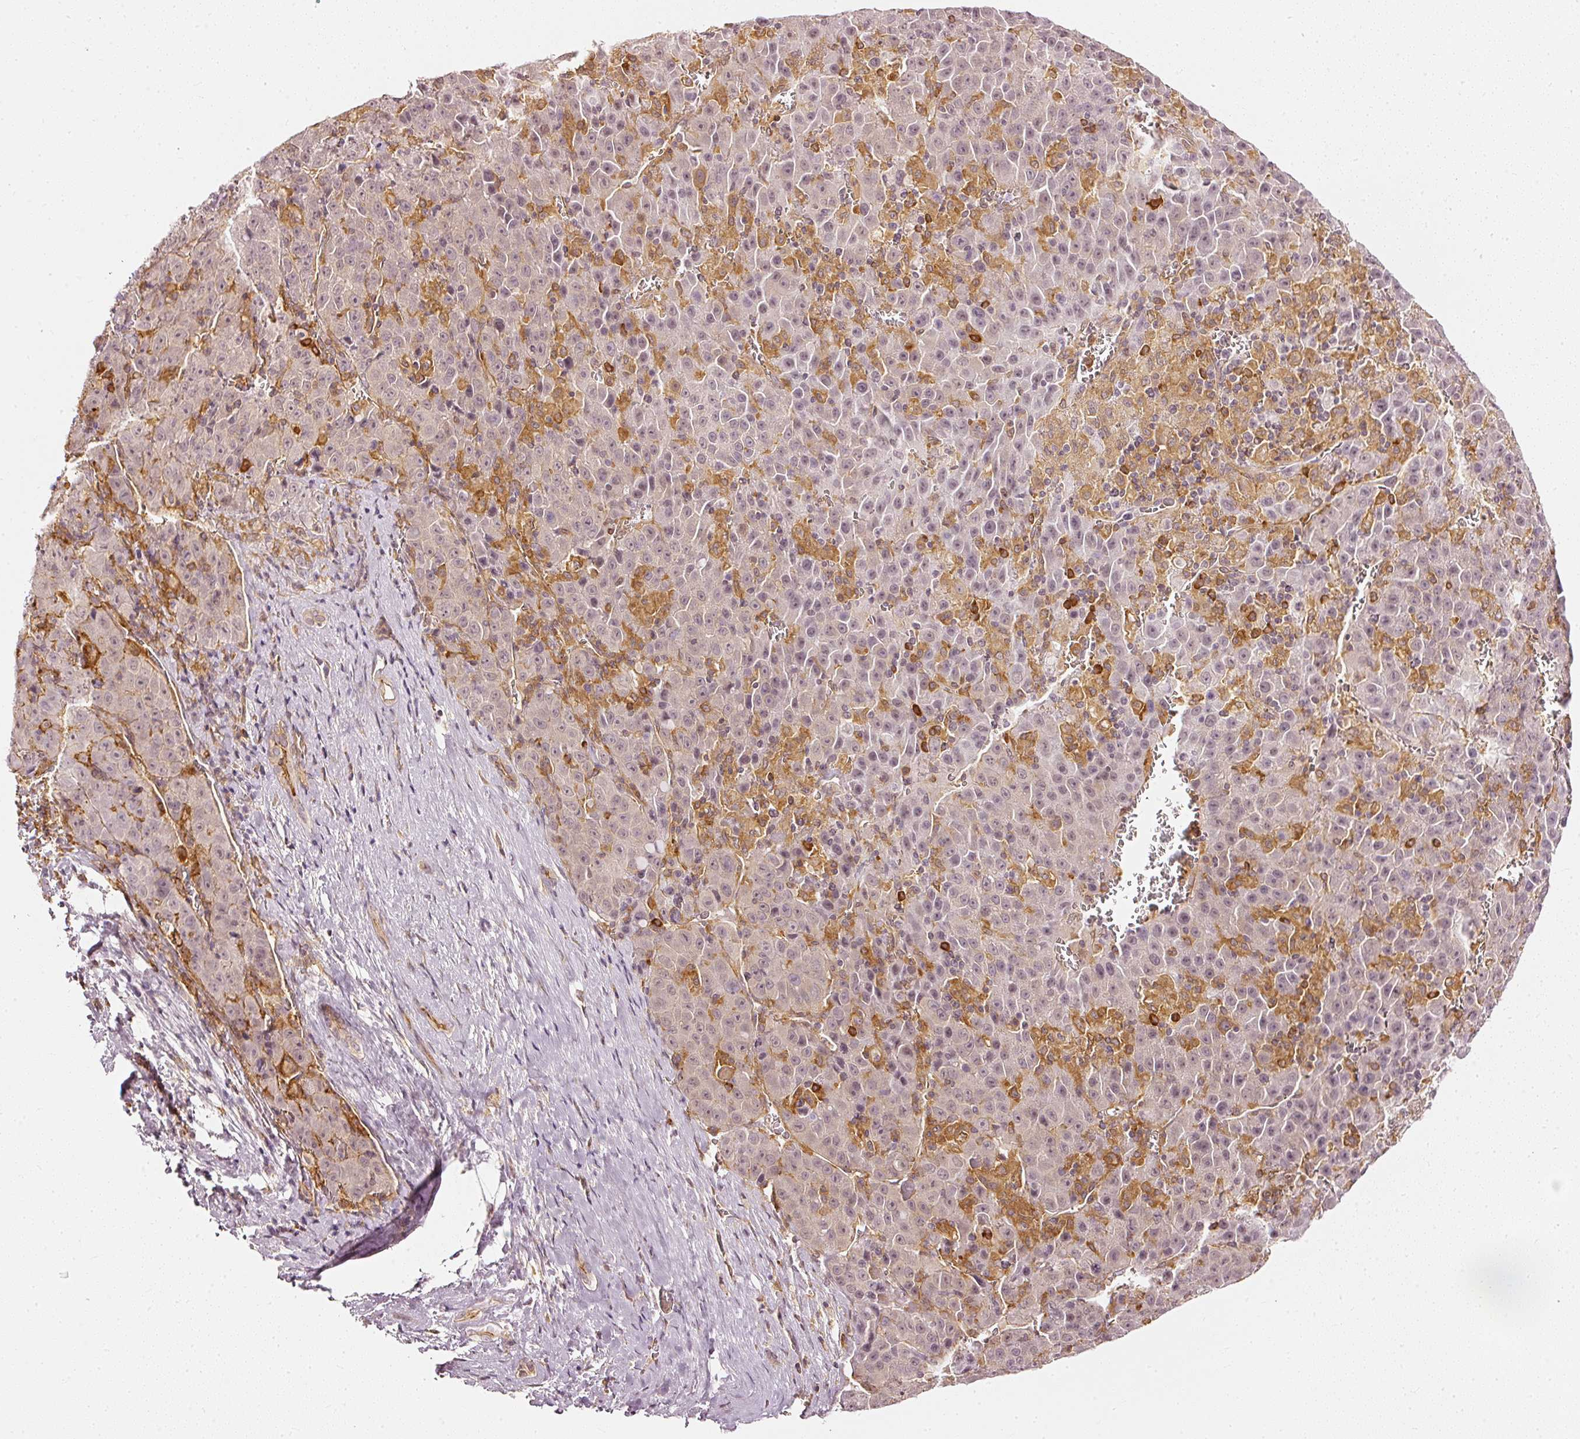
{"staining": {"intensity": "negative", "quantity": "none", "location": "none"}, "tissue": "liver cancer", "cell_type": "Tumor cells", "image_type": "cancer", "snomed": [{"axis": "morphology", "description": "Carcinoma, Hepatocellular, NOS"}, {"axis": "topography", "description": "Liver"}], "caption": "Immunohistochemistry image of neoplastic tissue: liver cancer (hepatocellular carcinoma) stained with DAB (3,3'-diaminobenzidine) demonstrates no significant protein staining in tumor cells.", "gene": "DRD2", "patient": {"sex": "female", "age": 53}}